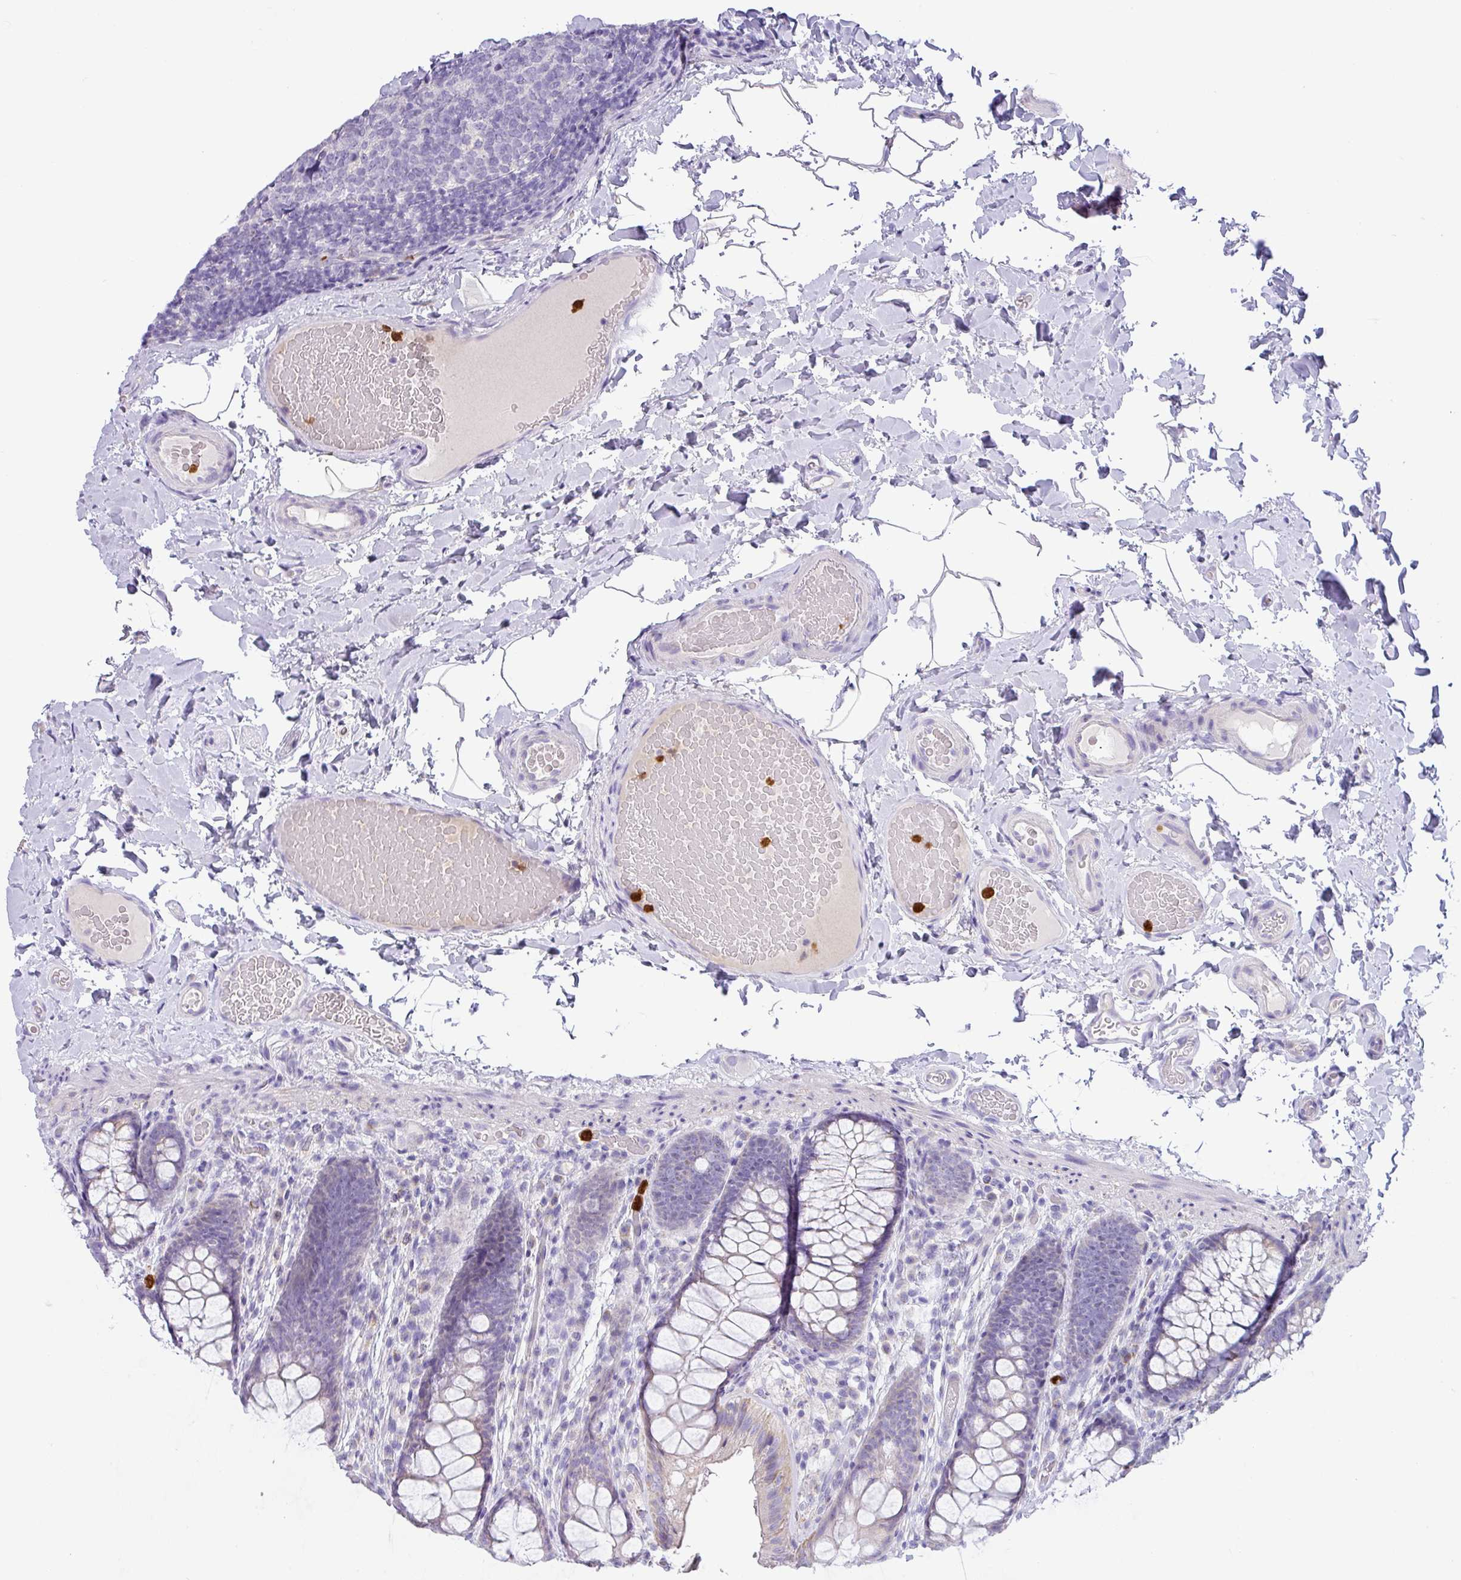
{"staining": {"intensity": "negative", "quantity": "none", "location": "none"}, "tissue": "colon", "cell_type": "Endothelial cells", "image_type": "normal", "snomed": [{"axis": "morphology", "description": "Normal tissue, NOS"}, {"axis": "topography", "description": "Colon"}], "caption": "DAB immunohistochemical staining of benign human colon exhibits no significant expression in endothelial cells.", "gene": "SH2D3C", "patient": {"sex": "male", "age": 46}}